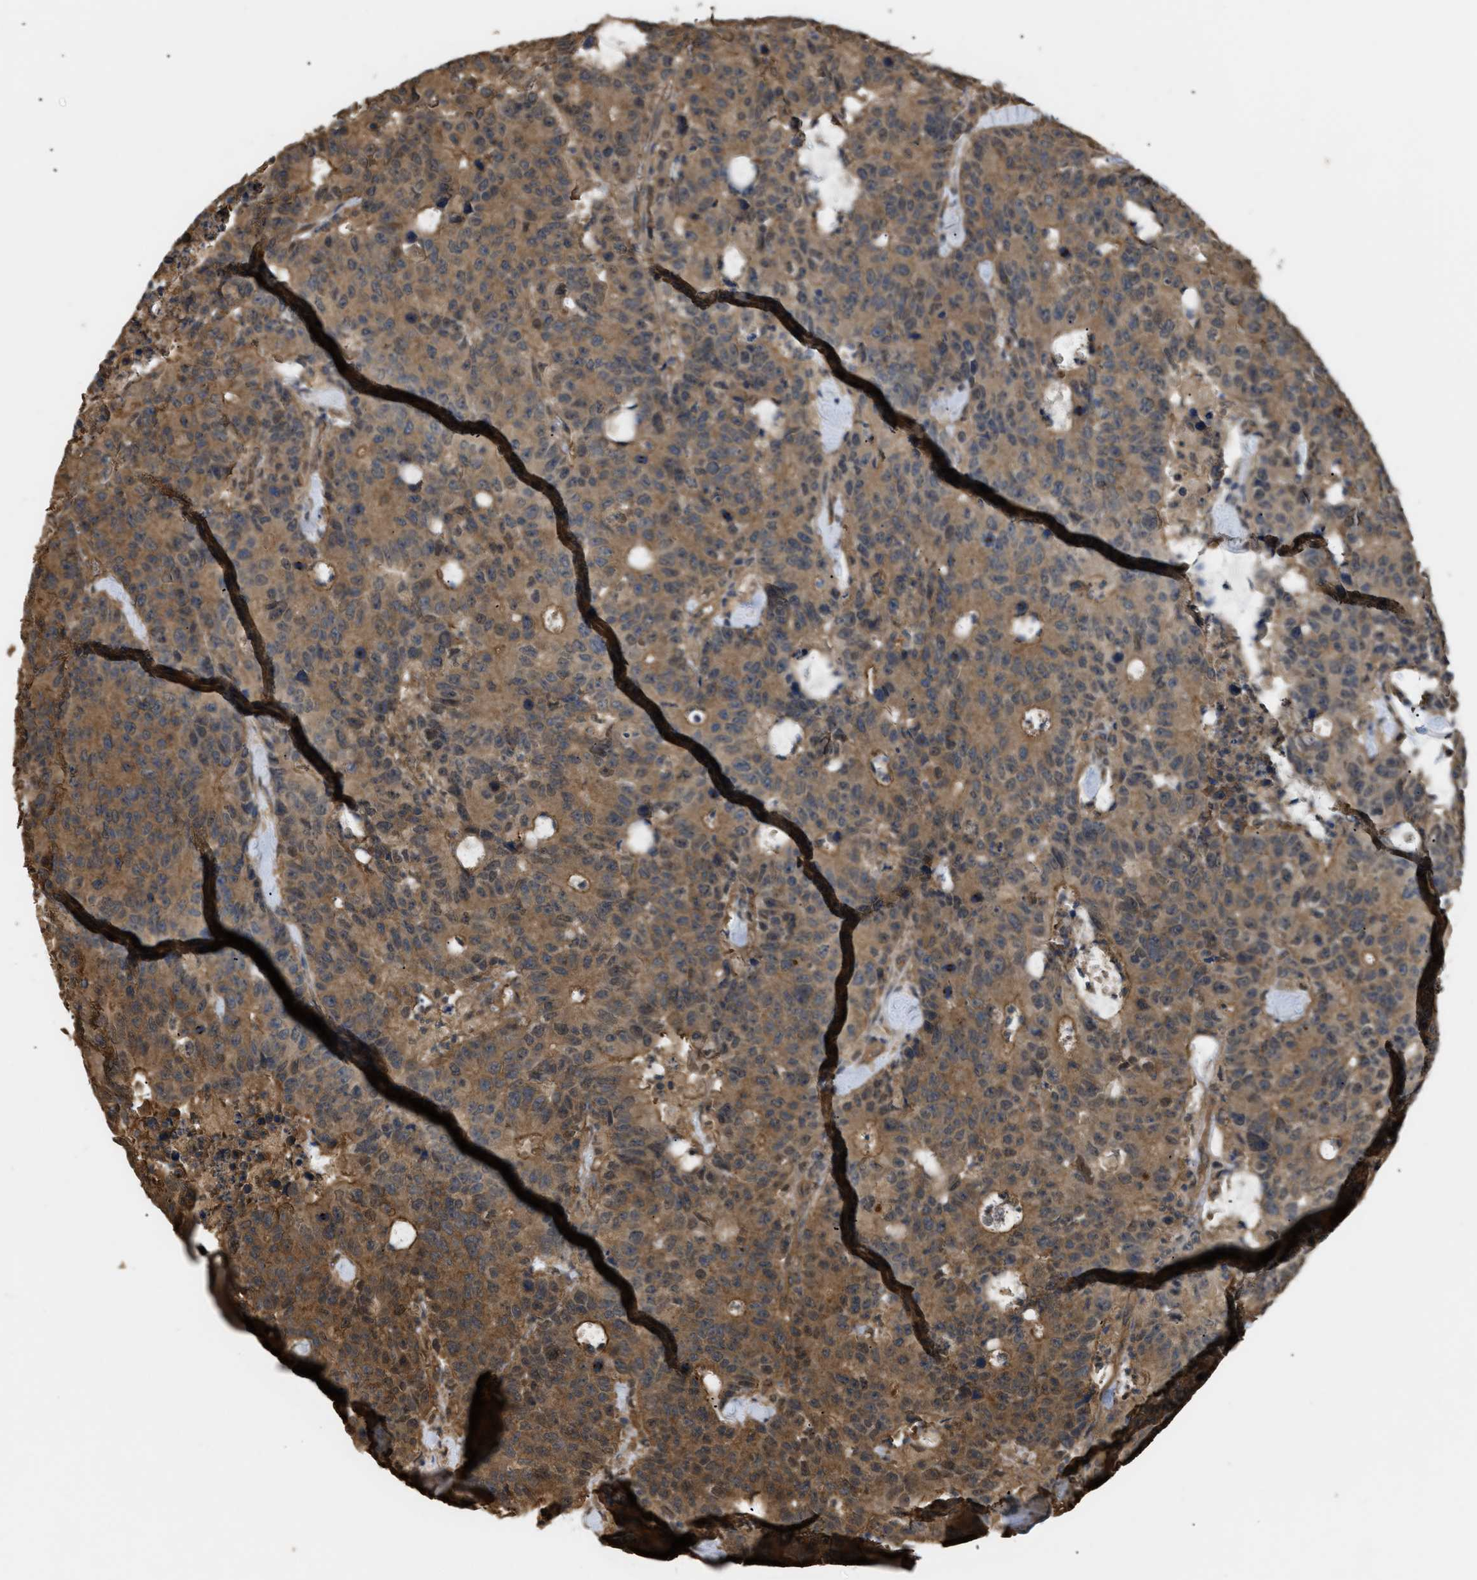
{"staining": {"intensity": "moderate", "quantity": ">75%", "location": "cytoplasmic/membranous"}, "tissue": "colorectal cancer", "cell_type": "Tumor cells", "image_type": "cancer", "snomed": [{"axis": "morphology", "description": "Adenocarcinoma, NOS"}, {"axis": "topography", "description": "Colon"}], "caption": "The photomicrograph exhibits staining of colorectal adenocarcinoma, revealing moderate cytoplasmic/membranous protein expression (brown color) within tumor cells.", "gene": "CALM1", "patient": {"sex": "female", "age": 86}}